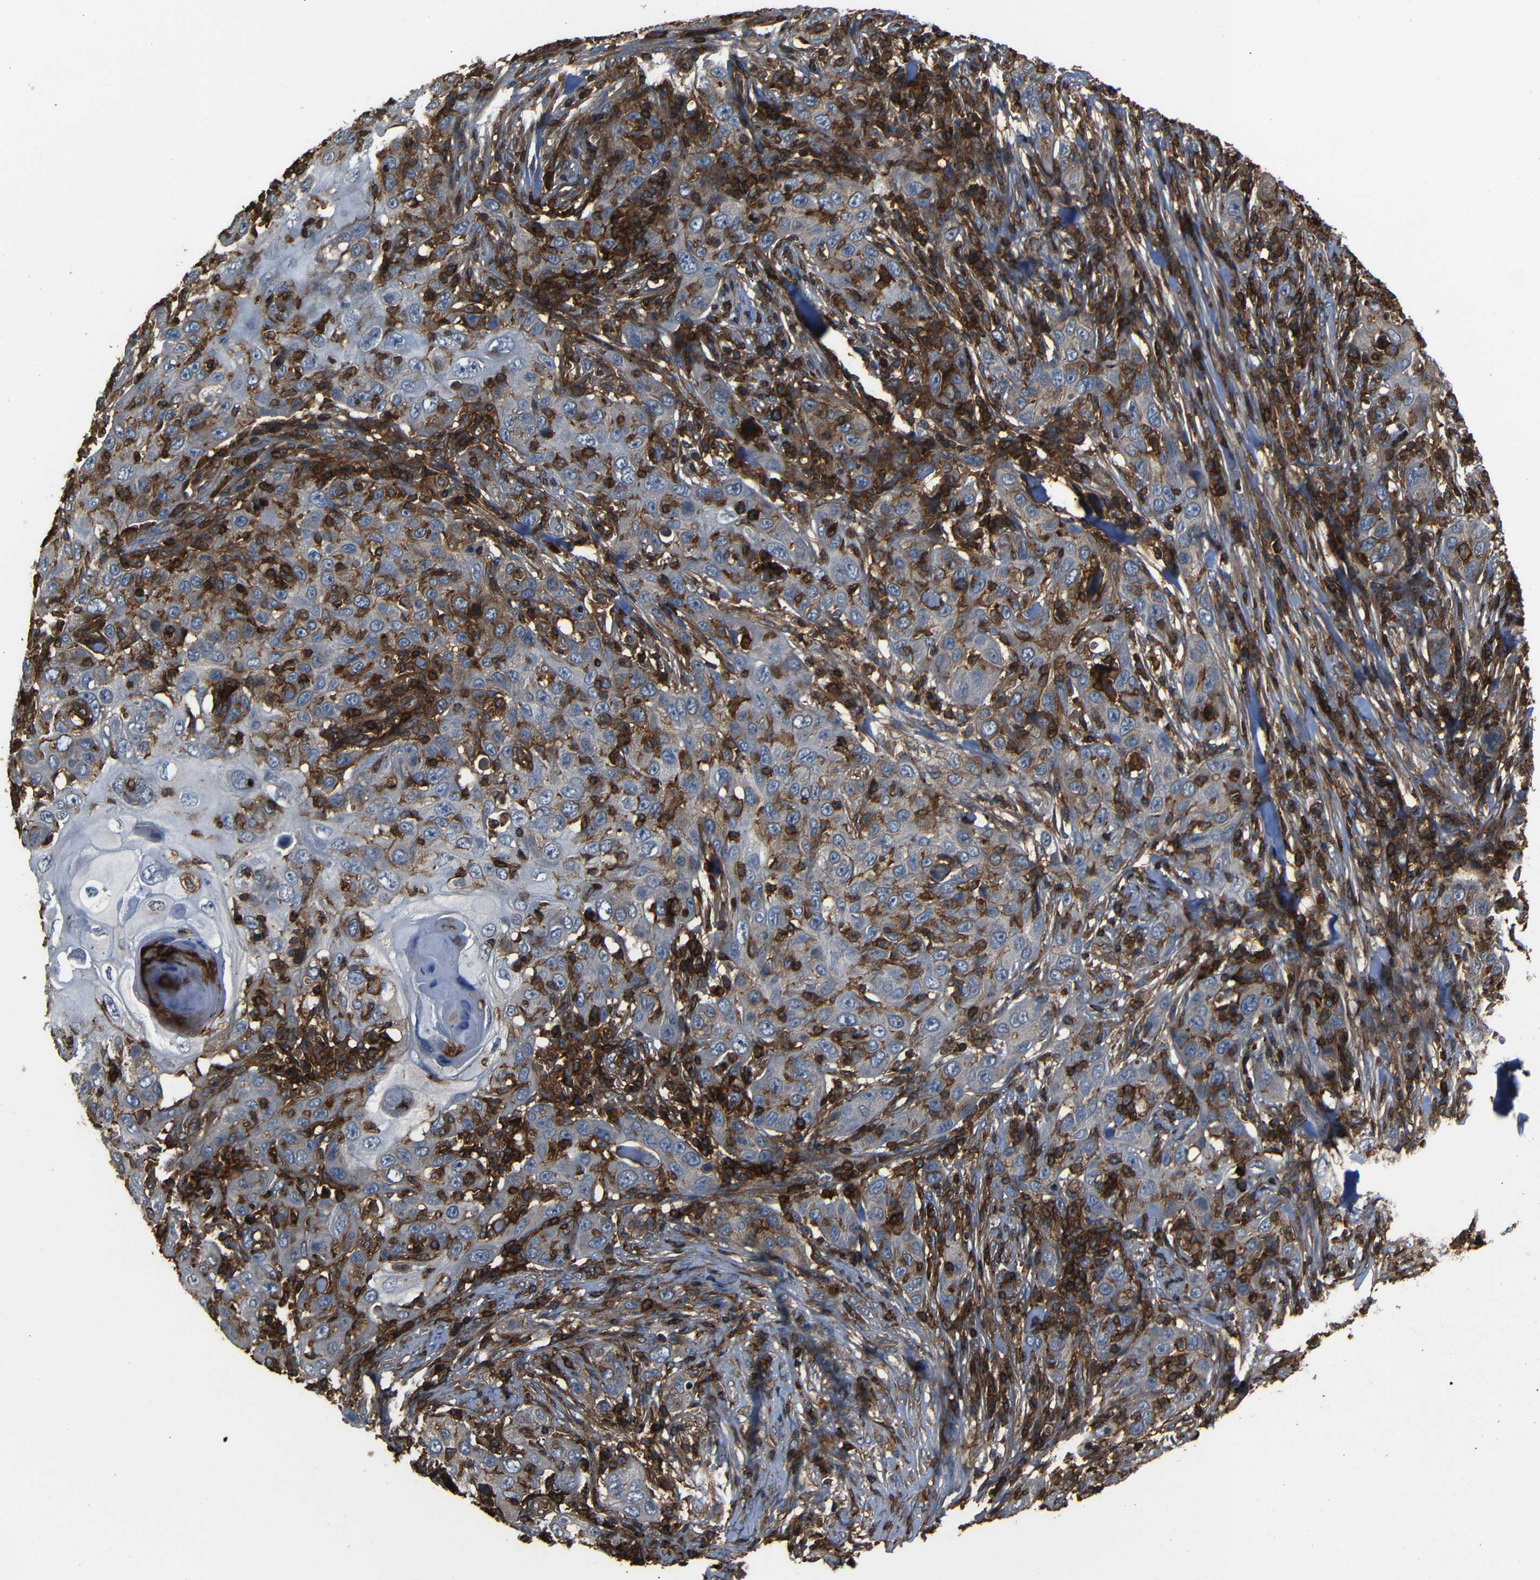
{"staining": {"intensity": "moderate", "quantity": "25%-75%", "location": "cytoplasmic/membranous"}, "tissue": "skin cancer", "cell_type": "Tumor cells", "image_type": "cancer", "snomed": [{"axis": "morphology", "description": "Squamous cell carcinoma, NOS"}, {"axis": "topography", "description": "Skin"}], "caption": "Skin squamous cell carcinoma was stained to show a protein in brown. There is medium levels of moderate cytoplasmic/membranous expression in about 25%-75% of tumor cells.", "gene": "ADGRE5", "patient": {"sex": "female", "age": 88}}